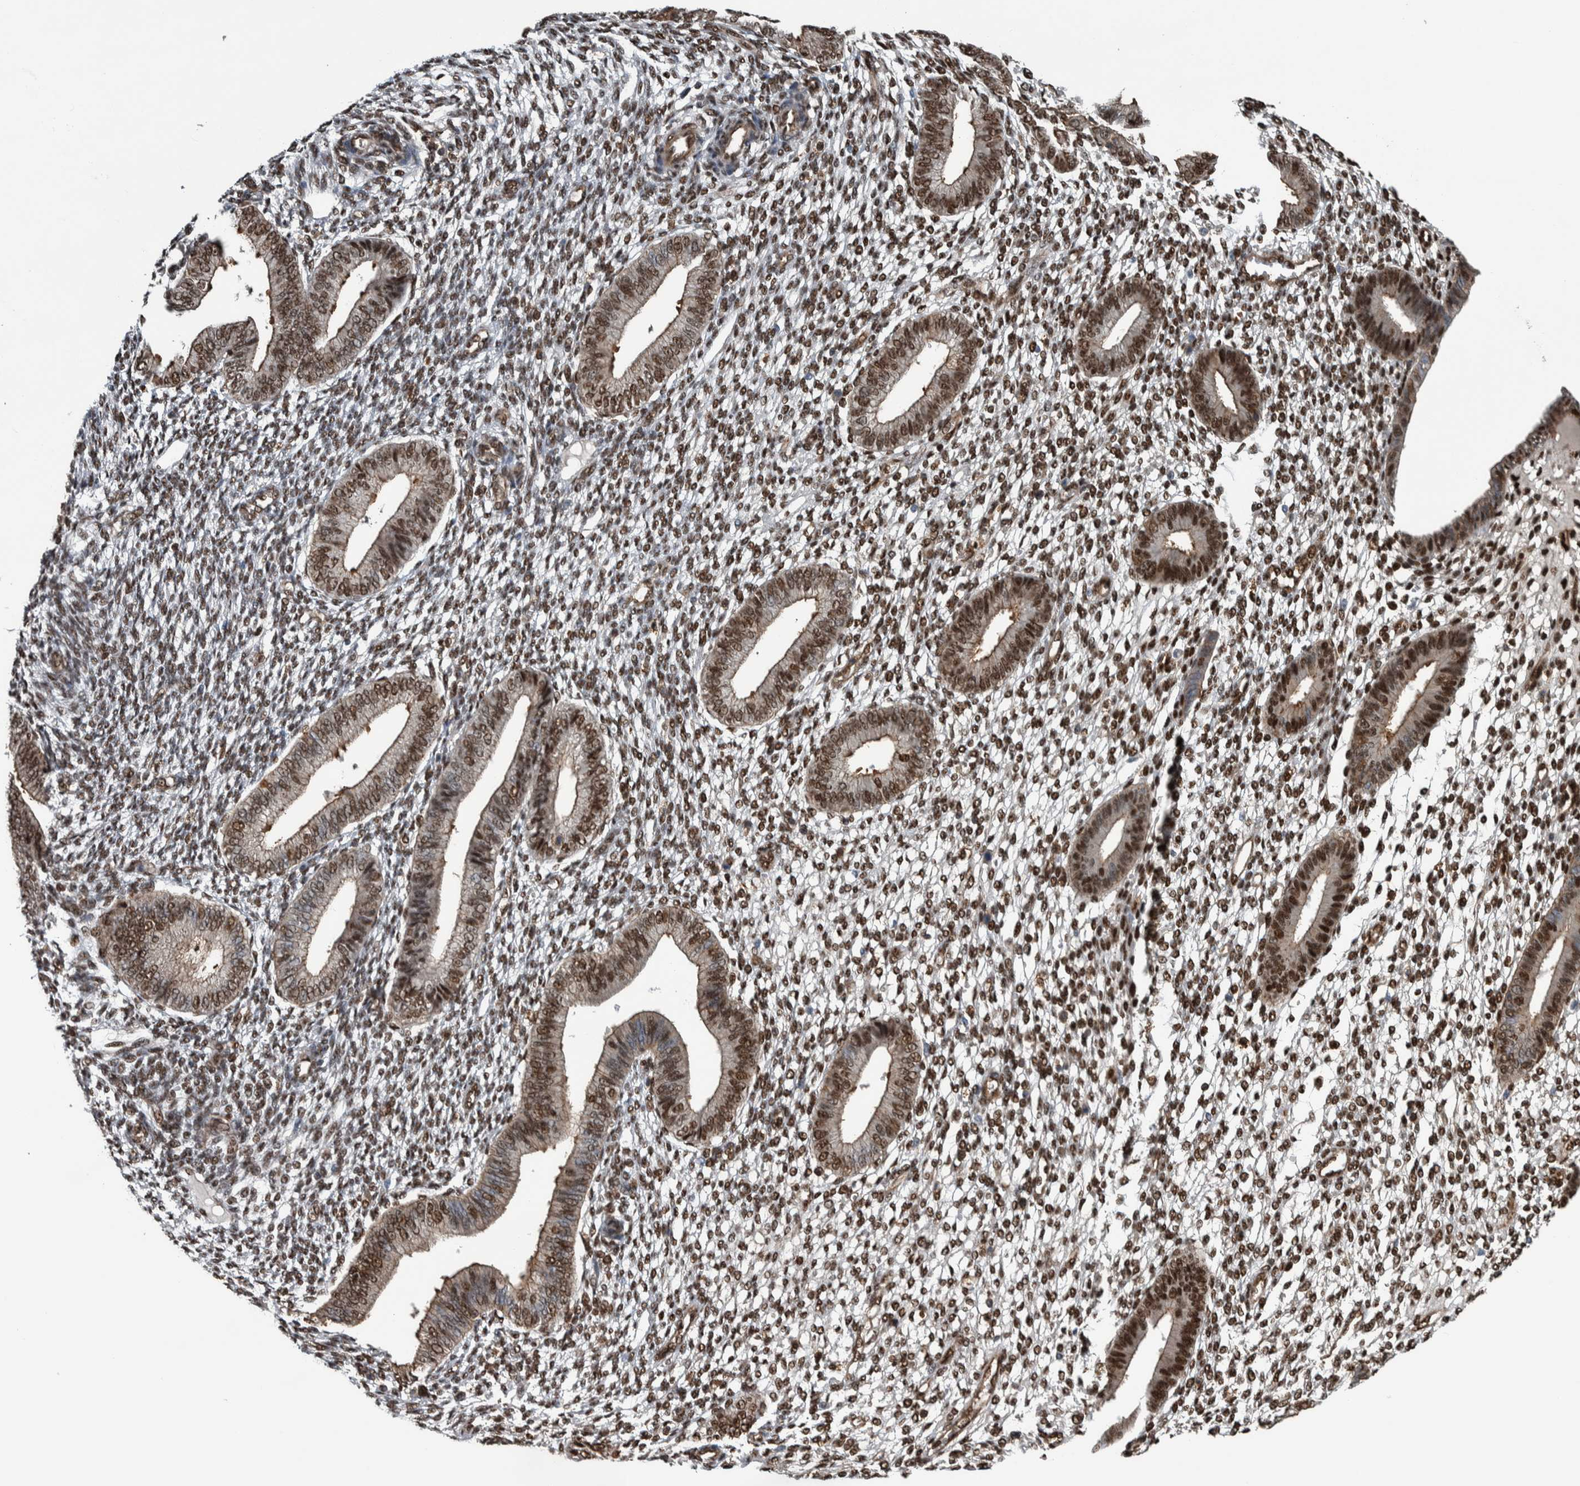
{"staining": {"intensity": "moderate", "quantity": ">75%", "location": "nuclear"}, "tissue": "endometrium", "cell_type": "Cells in endometrial stroma", "image_type": "normal", "snomed": [{"axis": "morphology", "description": "Normal tissue, NOS"}, {"axis": "topography", "description": "Endometrium"}], "caption": "Moderate nuclear protein expression is appreciated in about >75% of cells in endometrial stroma in endometrium.", "gene": "FAM135B", "patient": {"sex": "female", "age": 46}}